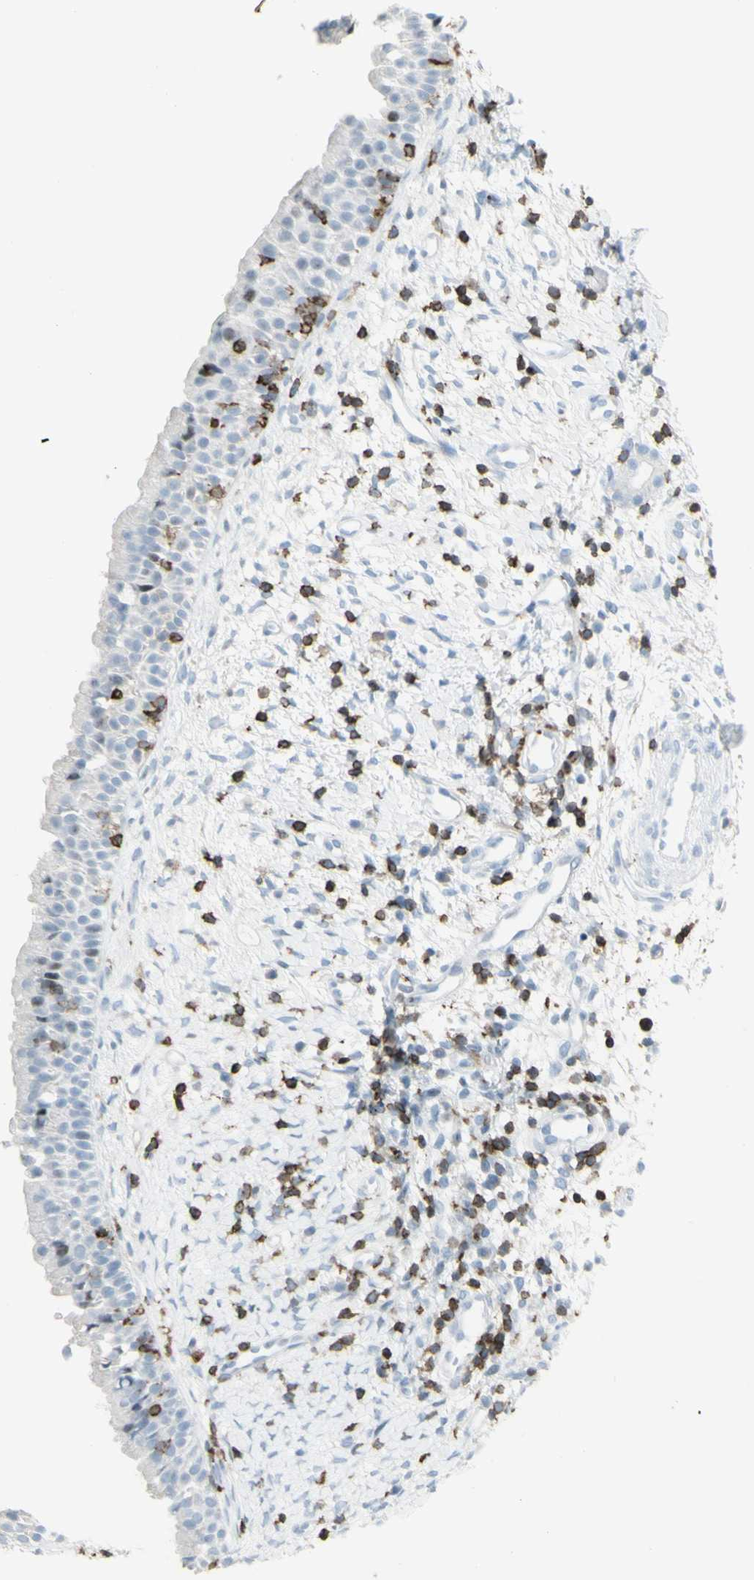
{"staining": {"intensity": "moderate", "quantity": "<25%", "location": "cytoplasmic/membranous"}, "tissue": "nasopharynx", "cell_type": "Respiratory epithelial cells", "image_type": "normal", "snomed": [{"axis": "morphology", "description": "Normal tissue, NOS"}, {"axis": "topography", "description": "Nasopharynx"}], "caption": "Immunohistochemical staining of benign human nasopharynx displays <25% levels of moderate cytoplasmic/membranous protein staining in about <25% of respiratory epithelial cells.", "gene": "NRG1", "patient": {"sex": "male", "age": 22}}